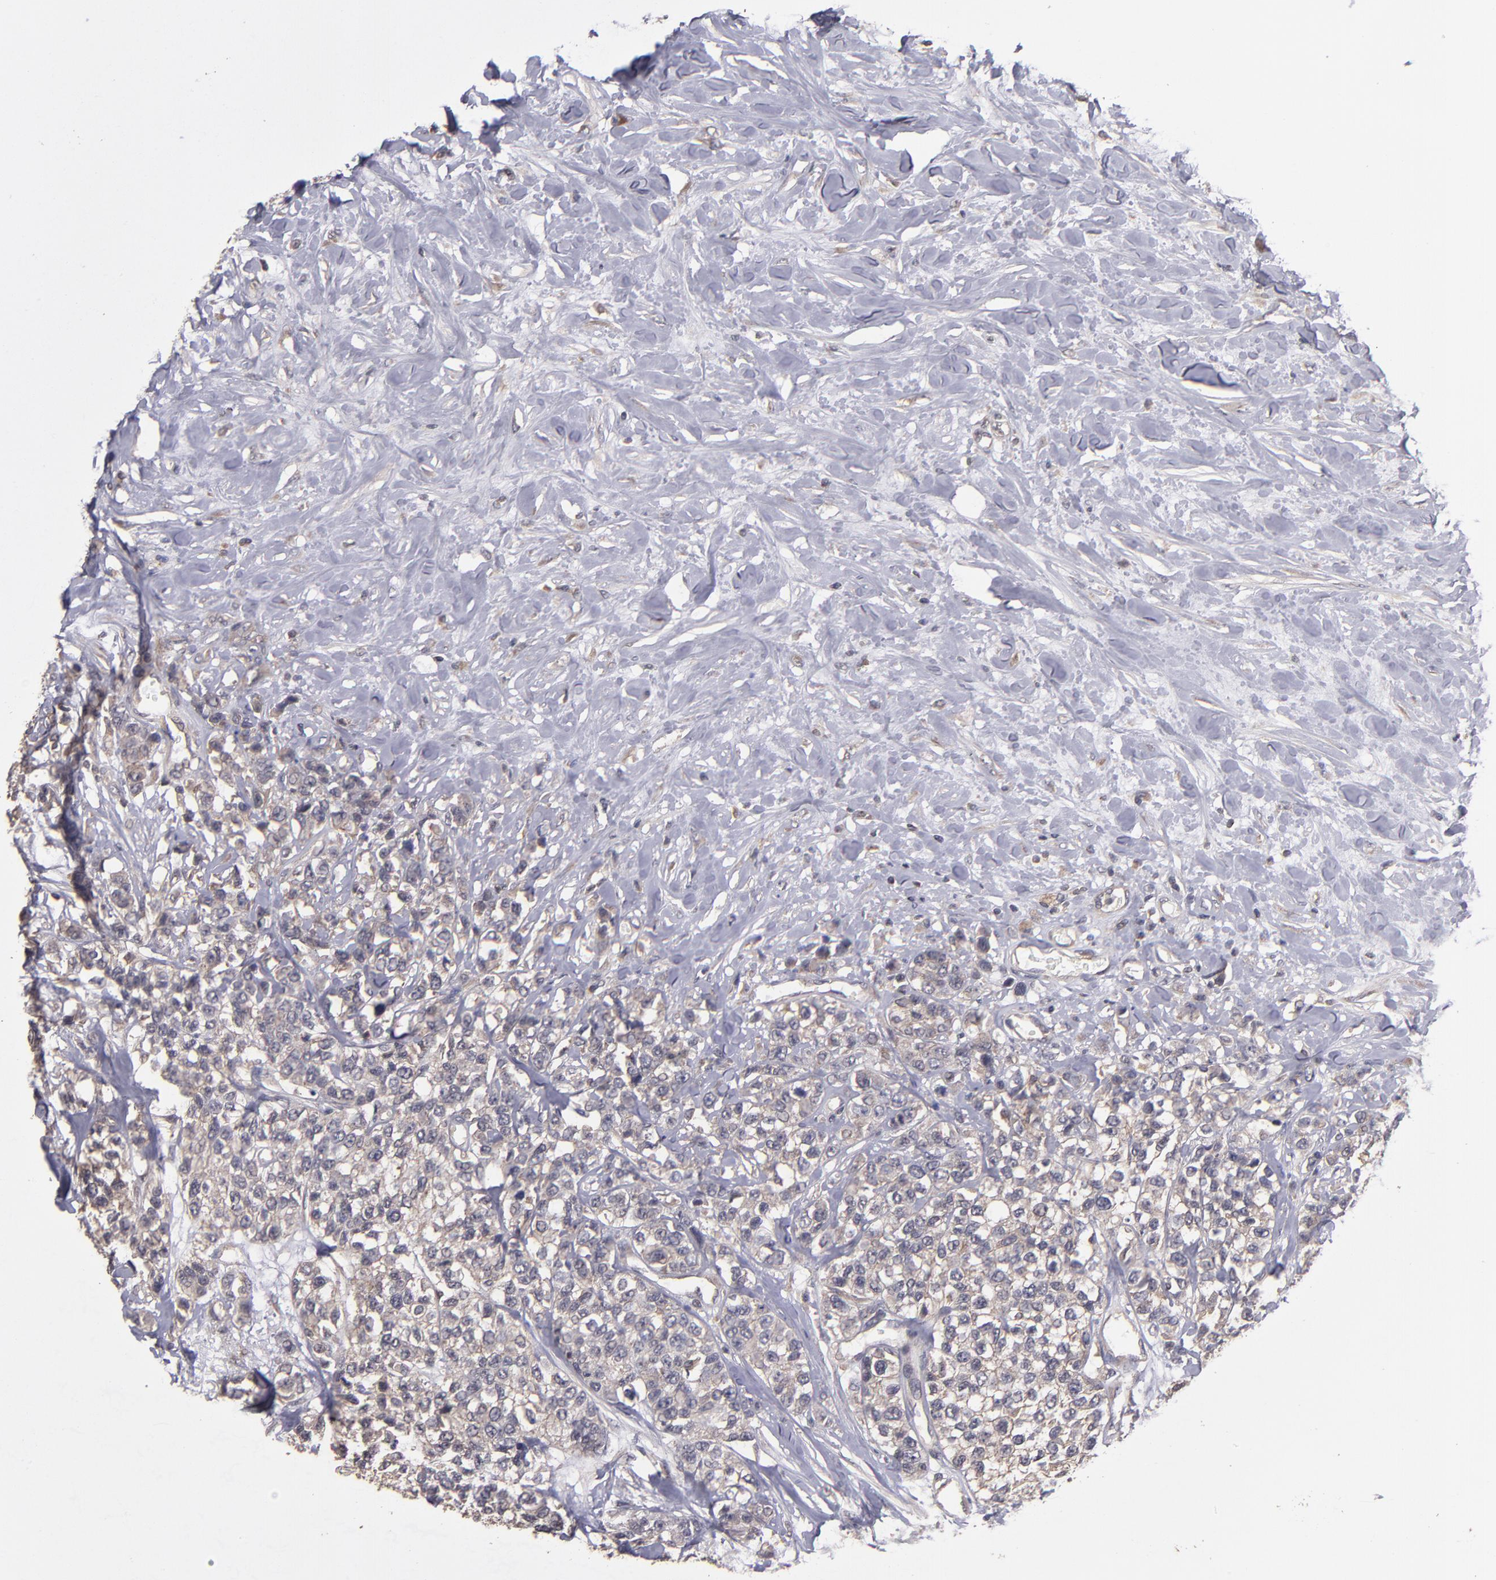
{"staining": {"intensity": "moderate", "quantity": ">75%", "location": "cytoplasmic/membranous"}, "tissue": "breast cancer", "cell_type": "Tumor cells", "image_type": "cancer", "snomed": [{"axis": "morphology", "description": "Duct carcinoma"}, {"axis": "topography", "description": "Breast"}], "caption": "This photomicrograph exhibits intraductal carcinoma (breast) stained with IHC to label a protein in brown. The cytoplasmic/membranous of tumor cells show moderate positivity for the protein. Nuclei are counter-stained blue.", "gene": "NF2", "patient": {"sex": "female", "age": 51}}